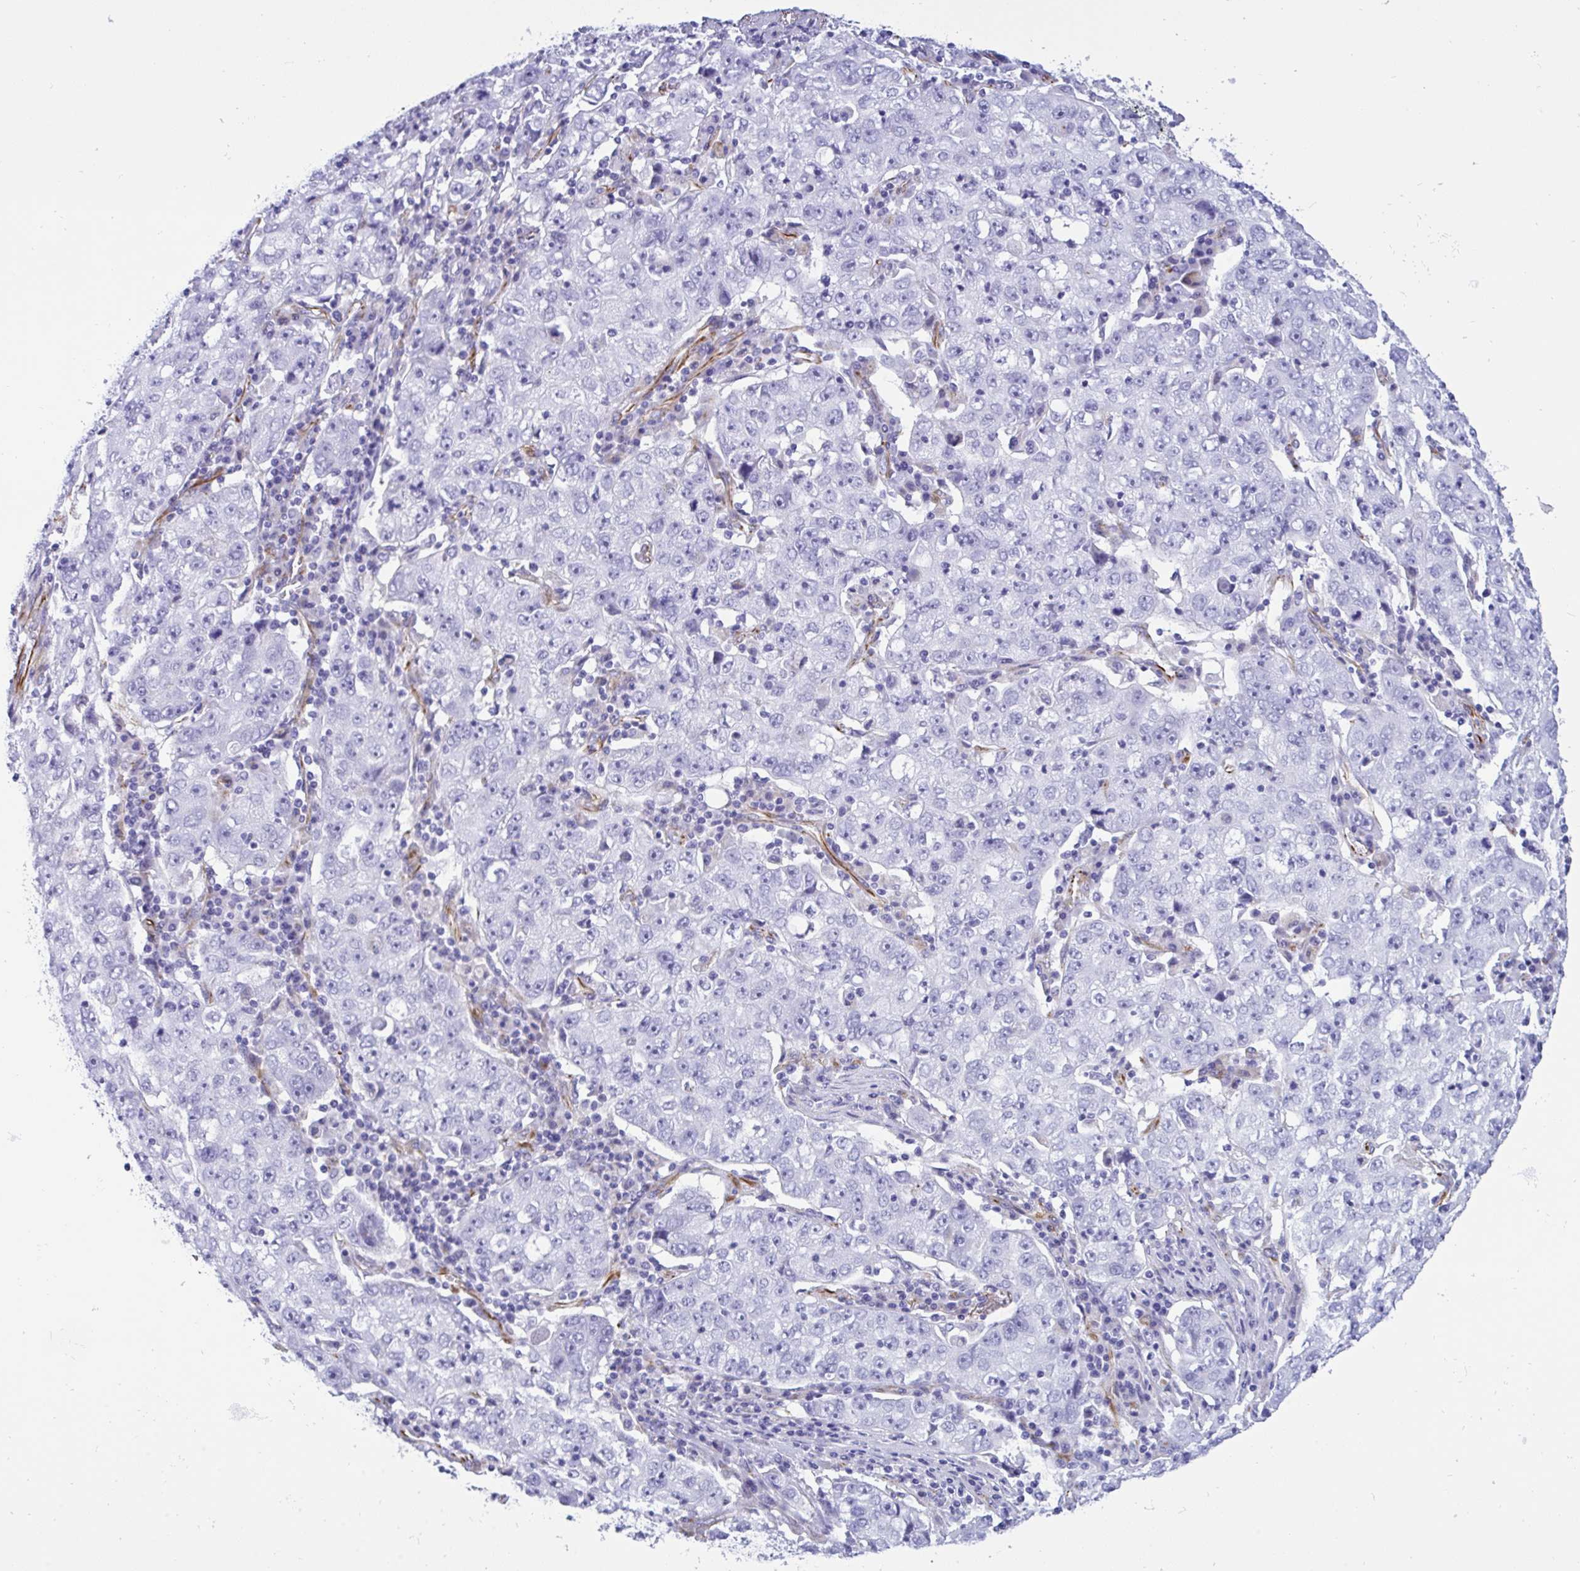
{"staining": {"intensity": "negative", "quantity": "none", "location": "none"}, "tissue": "lung cancer", "cell_type": "Tumor cells", "image_type": "cancer", "snomed": [{"axis": "morphology", "description": "Normal morphology"}, {"axis": "morphology", "description": "Adenocarcinoma, NOS"}, {"axis": "topography", "description": "Lymph node"}, {"axis": "topography", "description": "Lung"}], "caption": "Protein analysis of lung adenocarcinoma displays no significant positivity in tumor cells.", "gene": "SMAD5", "patient": {"sex": "female", "age": 57}}